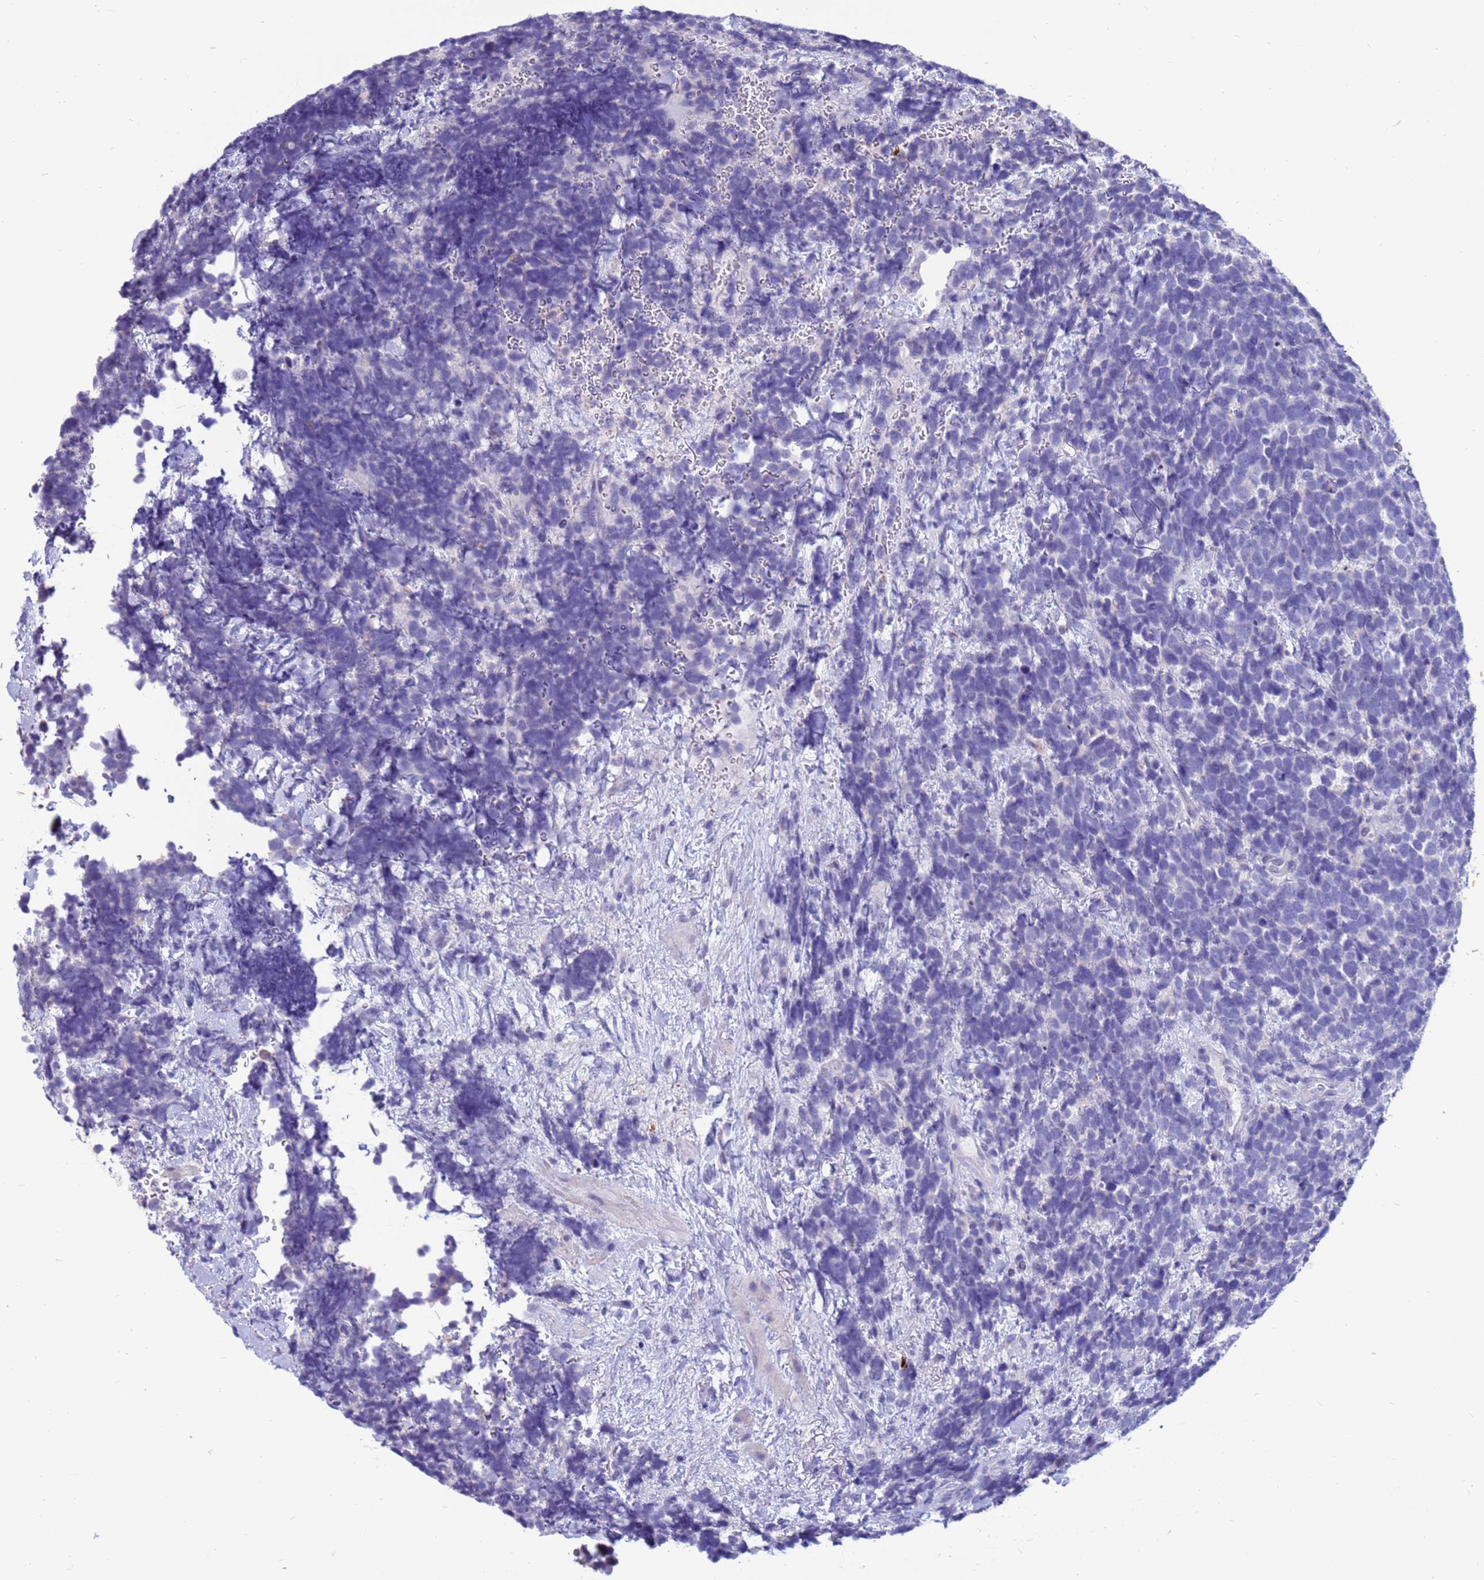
{"staining": {"intensity": "negative", "quantity": "none", "location": "none"}, "tissue": "urothelial cancer", "cell_type": "Tumor cells", "image_type": "cancer", "snomed": [{"axis": "morphology", "description": "Urothelial carcinoma, High grade"}, {"axis": "topography", "description": "Urinary bladder"}], "caption": "Tumor cells show no significant expression in urothelial cancer.", "gene": "PDE10A", "patient": {"sex": "female", "age": 82}}